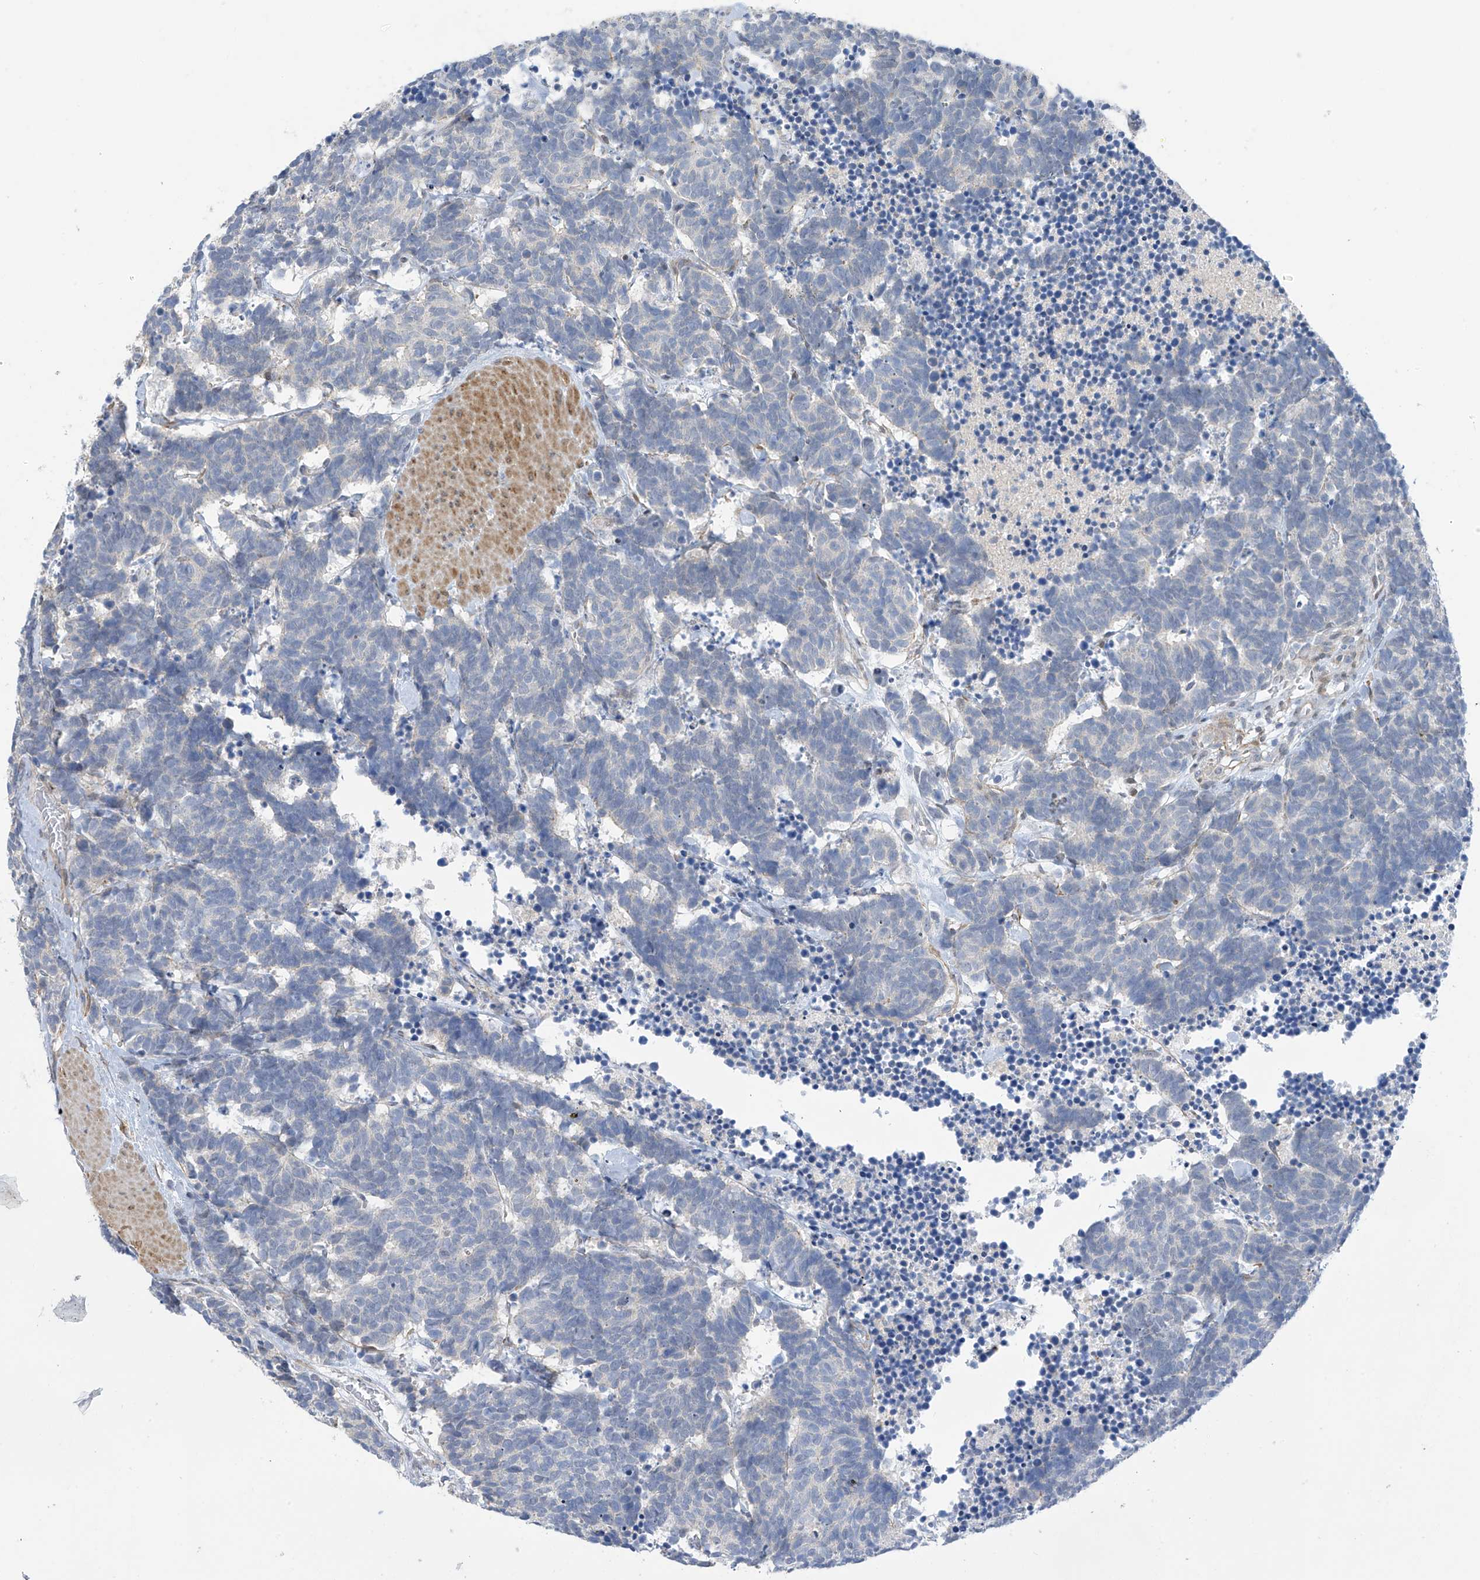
{"staining": {"intensity": "negative", "quantity": "none", "location": "none"}, "tissue": "carcinoid", "cell_type": "Tumor cells", "image_type": "cancer", "snomed": [{"axis": "morphology", "description": "Carcinoma, NOS"}, {"axis": "morphology", "description": "Carcinoid, malignant, NOS"}, {"axis": "topography", "description": "Urinary bladder"}], "caption": "Carcinoma was stained to show a protein in brown. There is no significant staining in tumor cells.", "gene": "ZNF641", "patient": {"sex": "male", "age": 57}}